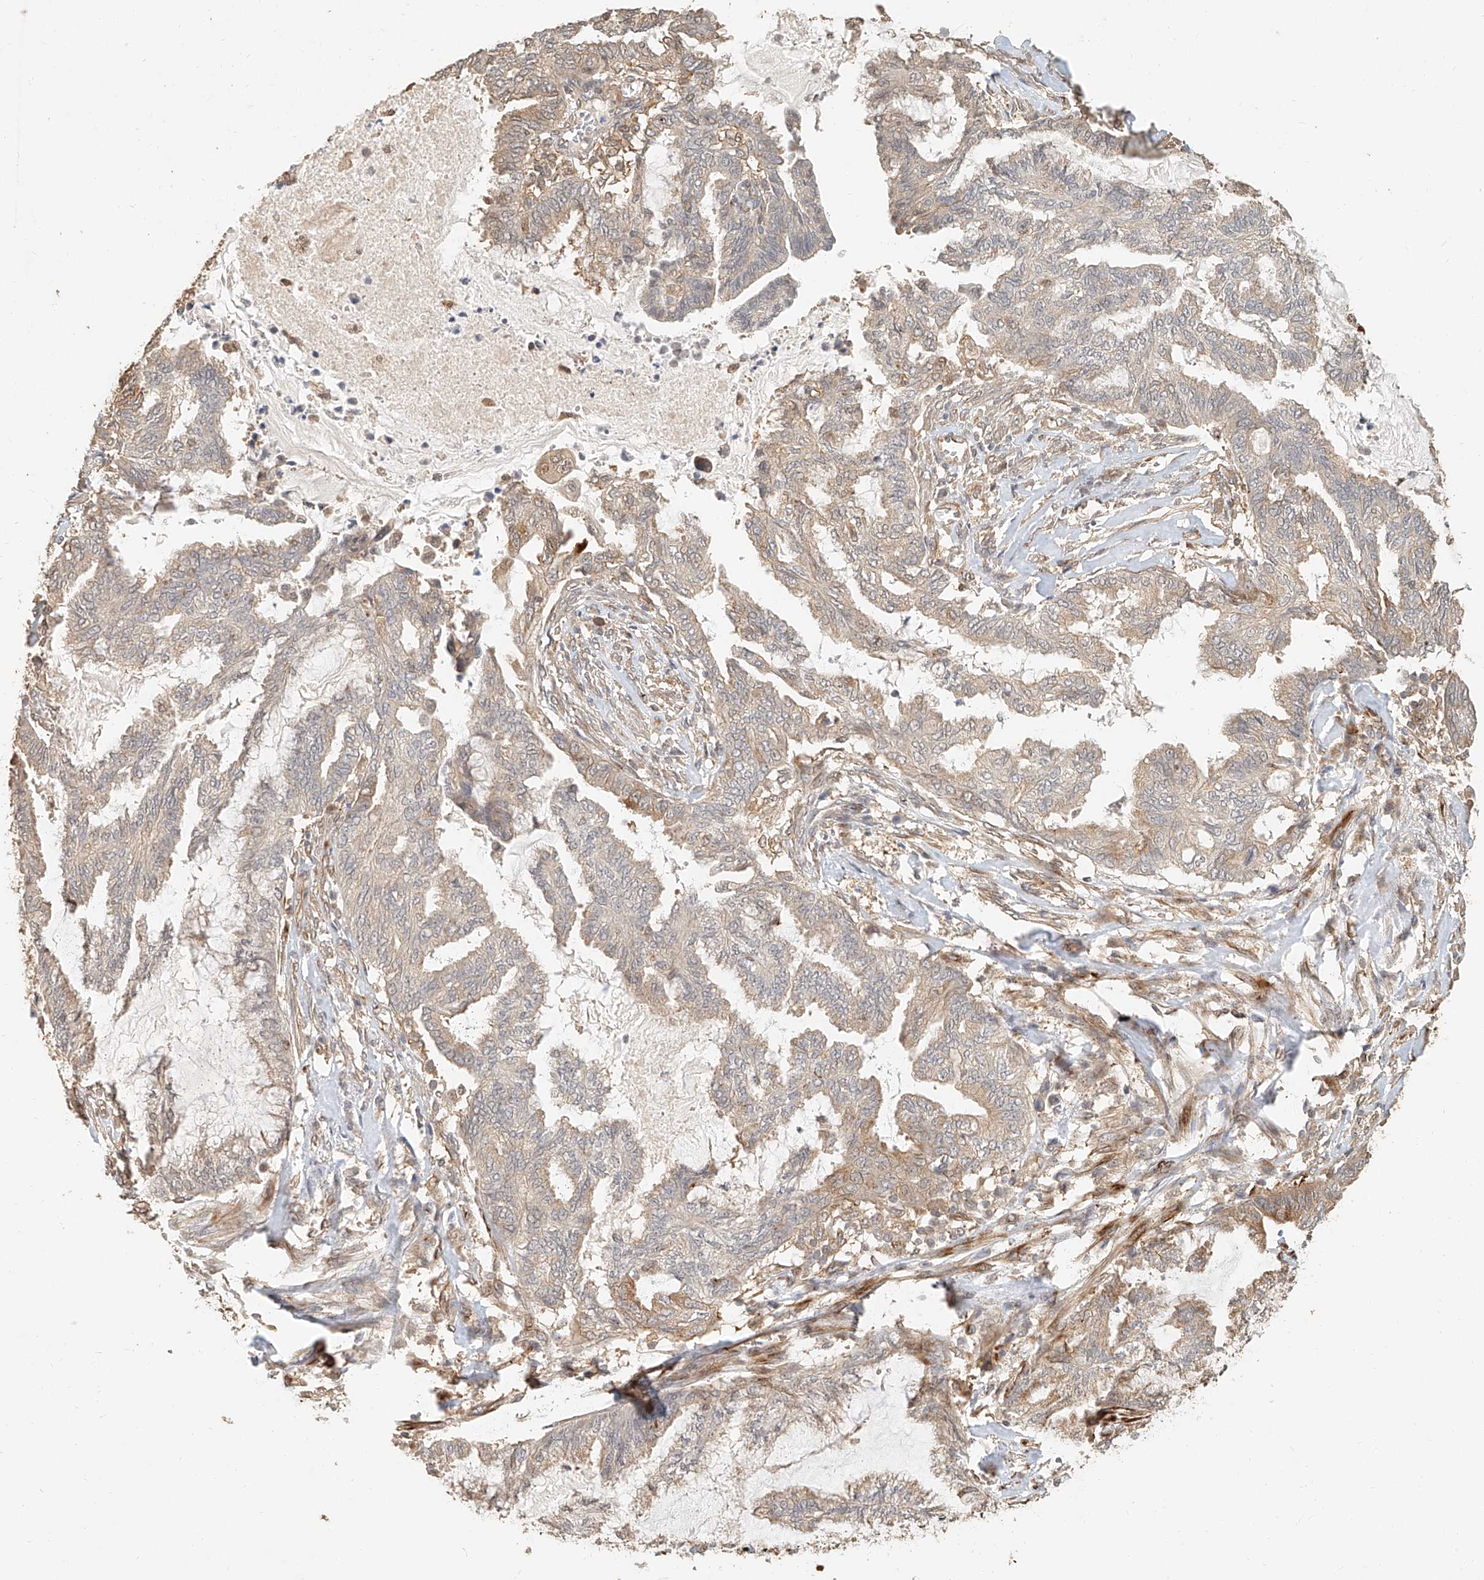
{"staining": {"intensity": "weak", "quantity": "25%-75%", "location": "cytoplasmic/membranous"}, "tissue": "endometrial cancer", "cell_type": "Tumor cells", "image_type": "cancer", "snomed": [{"axis": "morphology", "description": "Adenocarcinoma, NOS"}, {"axis": "topography", "description": "Endometrium"}], "caption": "Human endometrial cancer stained for a protein (brown) displays weak cytoplasmic/membranous positive expression in about 25%-75% of tumor cells.", "gene": "NAP1L1", "patient": {"sex": "female", "age": 86}}